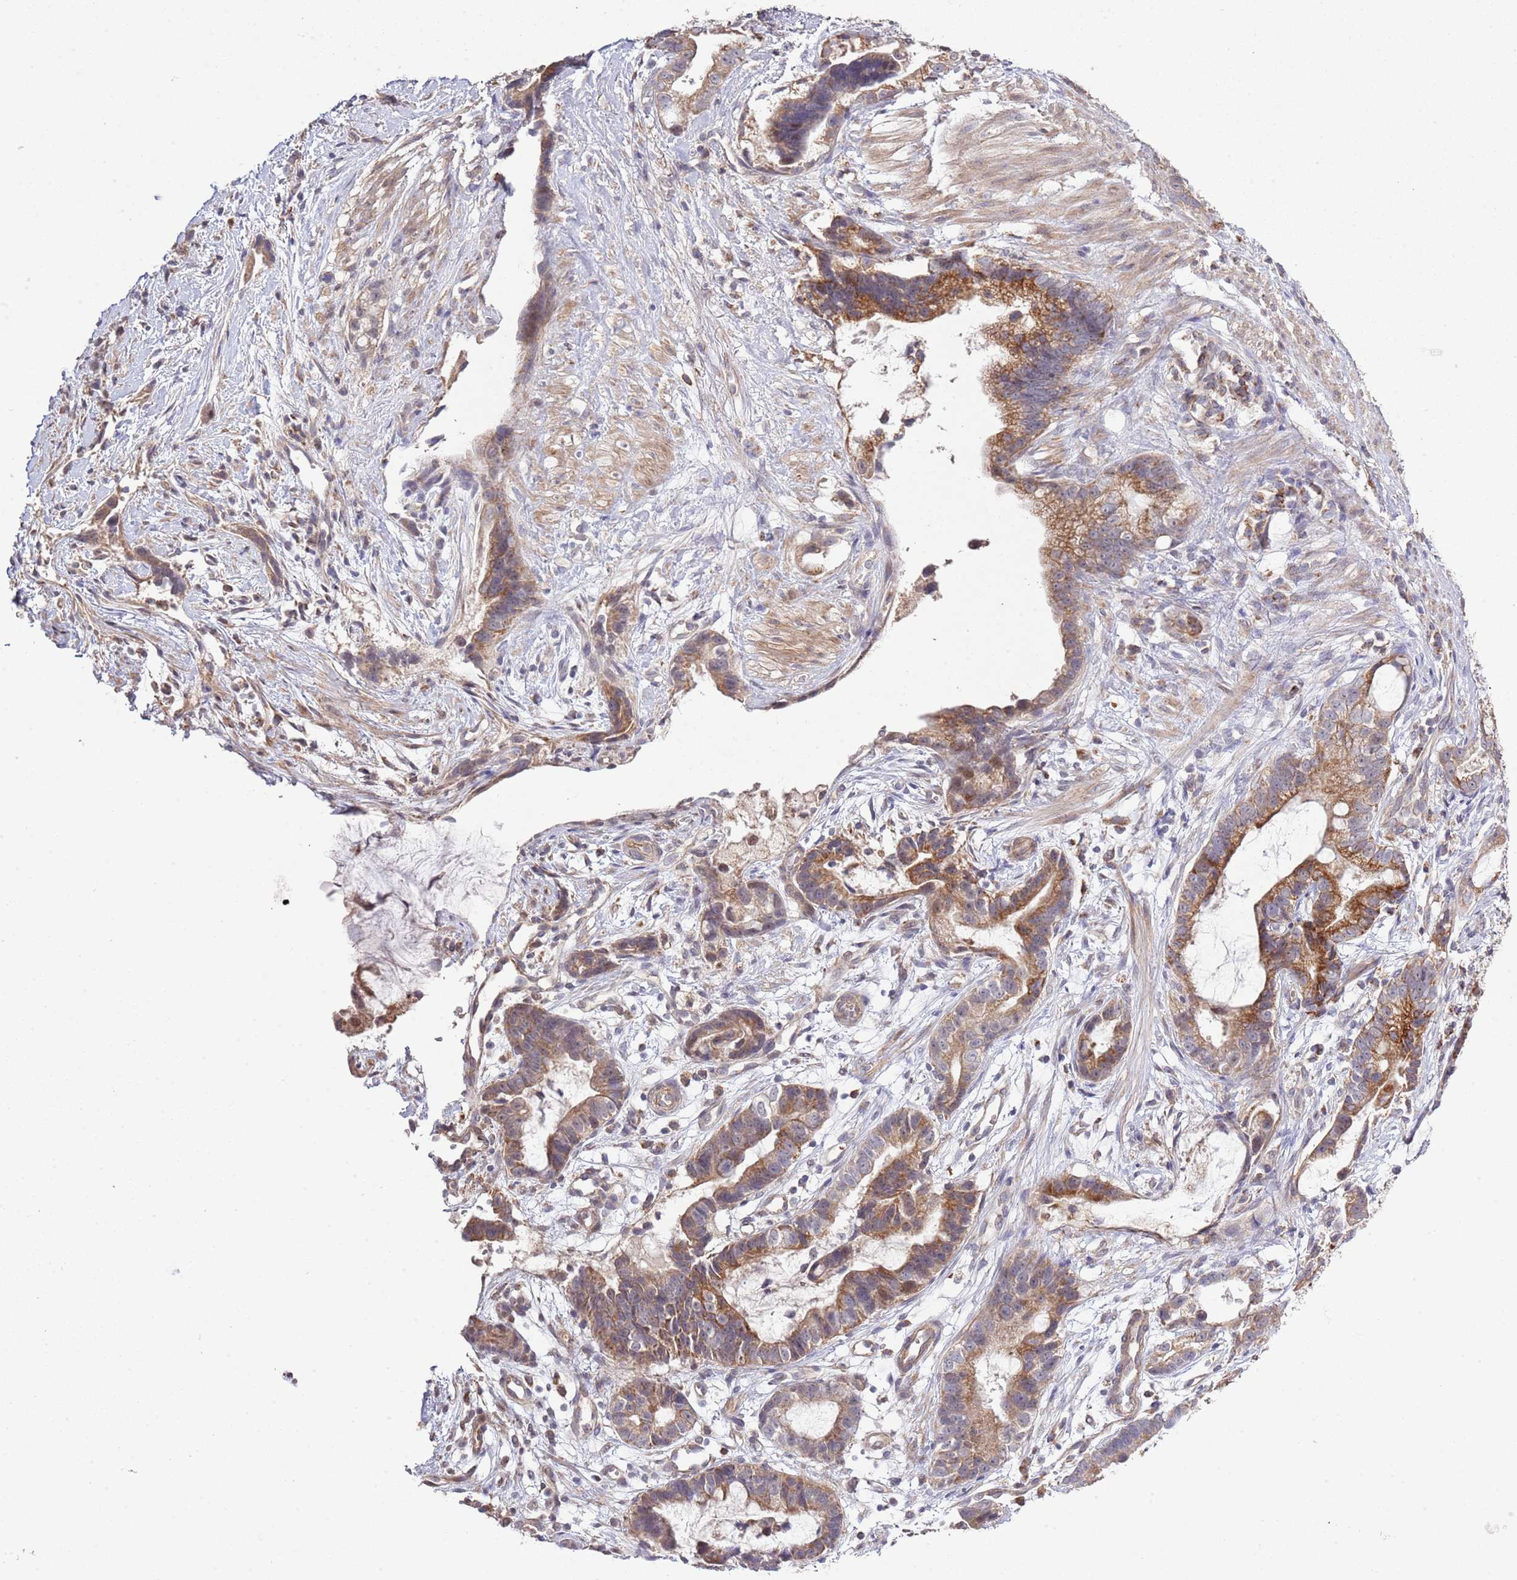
{"staining": {"intensity": "moderate", "quantity": ">75%", "location": "cytoplasmic/membranous"}, "tissue": "stomach cancer", "cell_type": "Tumor cells", "image_type": "cancer", "snomed": [{"axis": "morphology", "description": "Adenocarcinoma, NOS"}, {"axis": "topography", "description": "Stomach"}], "caption": "High-magnification brightfield microscopy of stomach adenocarcinoma stained with DAB (3,3'-diaminobenzidine) (brown) and counterstained with hematoxylin (blue). tumor cells exhibit moderate cytoplasmic/membranous positivity is appreciated in about>75% of cells.", "gene": "IVD", "patient": {"sex": "male", "age": 55}}